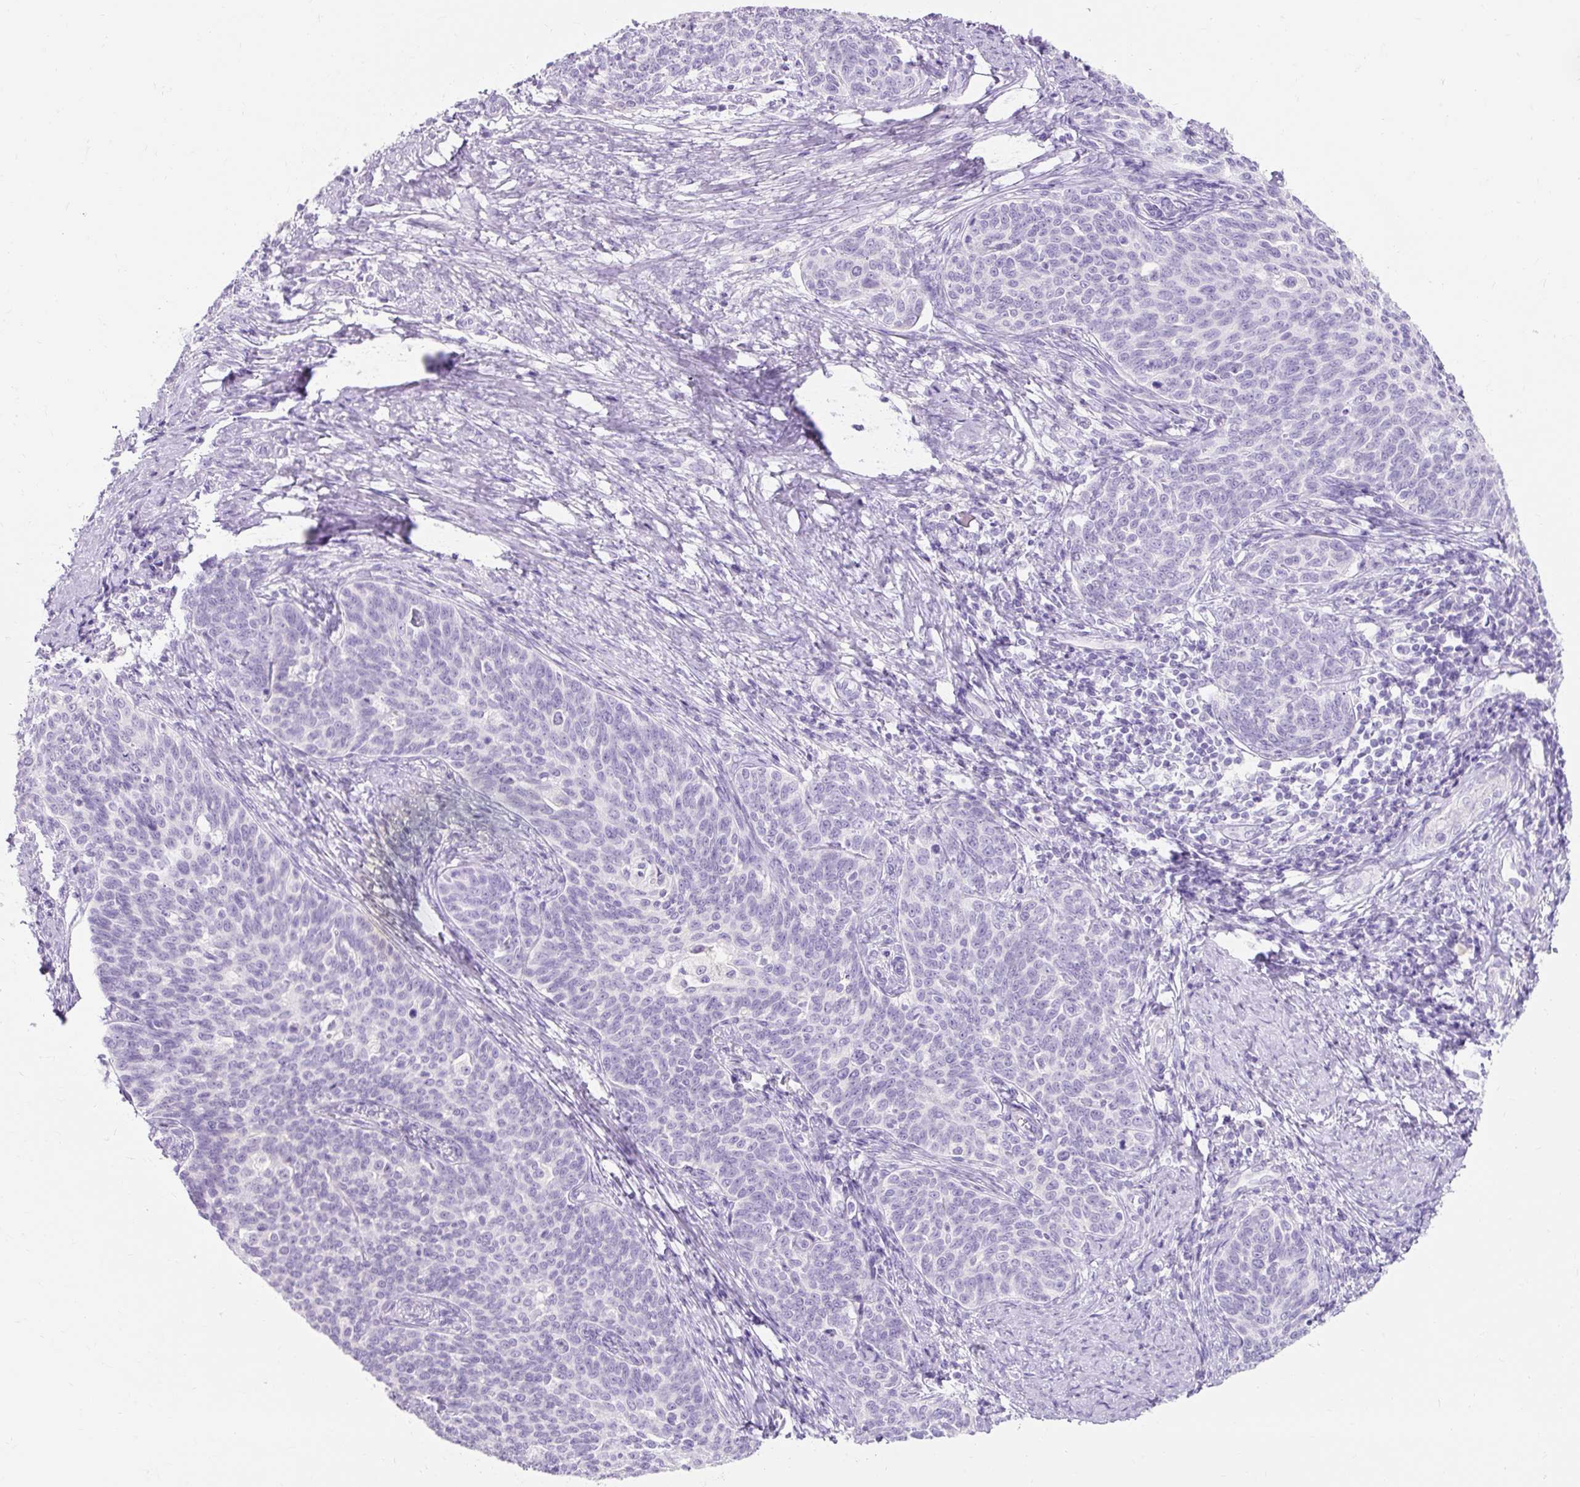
{"staining": {"intensity": "negative", "quantity": "none", "location": "none"}, "tissue": "cervical cancer", "cell_type": "Tumor cells", "image_type": "cancer", "snomed": [{"axis": "morphology", "description": "Squamous cell carcinoma, NOS"}, {"axis": "topography", "description": "Cervix"}], "caption": "A photomicrograph of cervical squamous cell carcinoma stained for a protein displays no brown staining in tumor cells.", "gene": "CLDN25", "patient": {"sex": "female", "age": 39}}